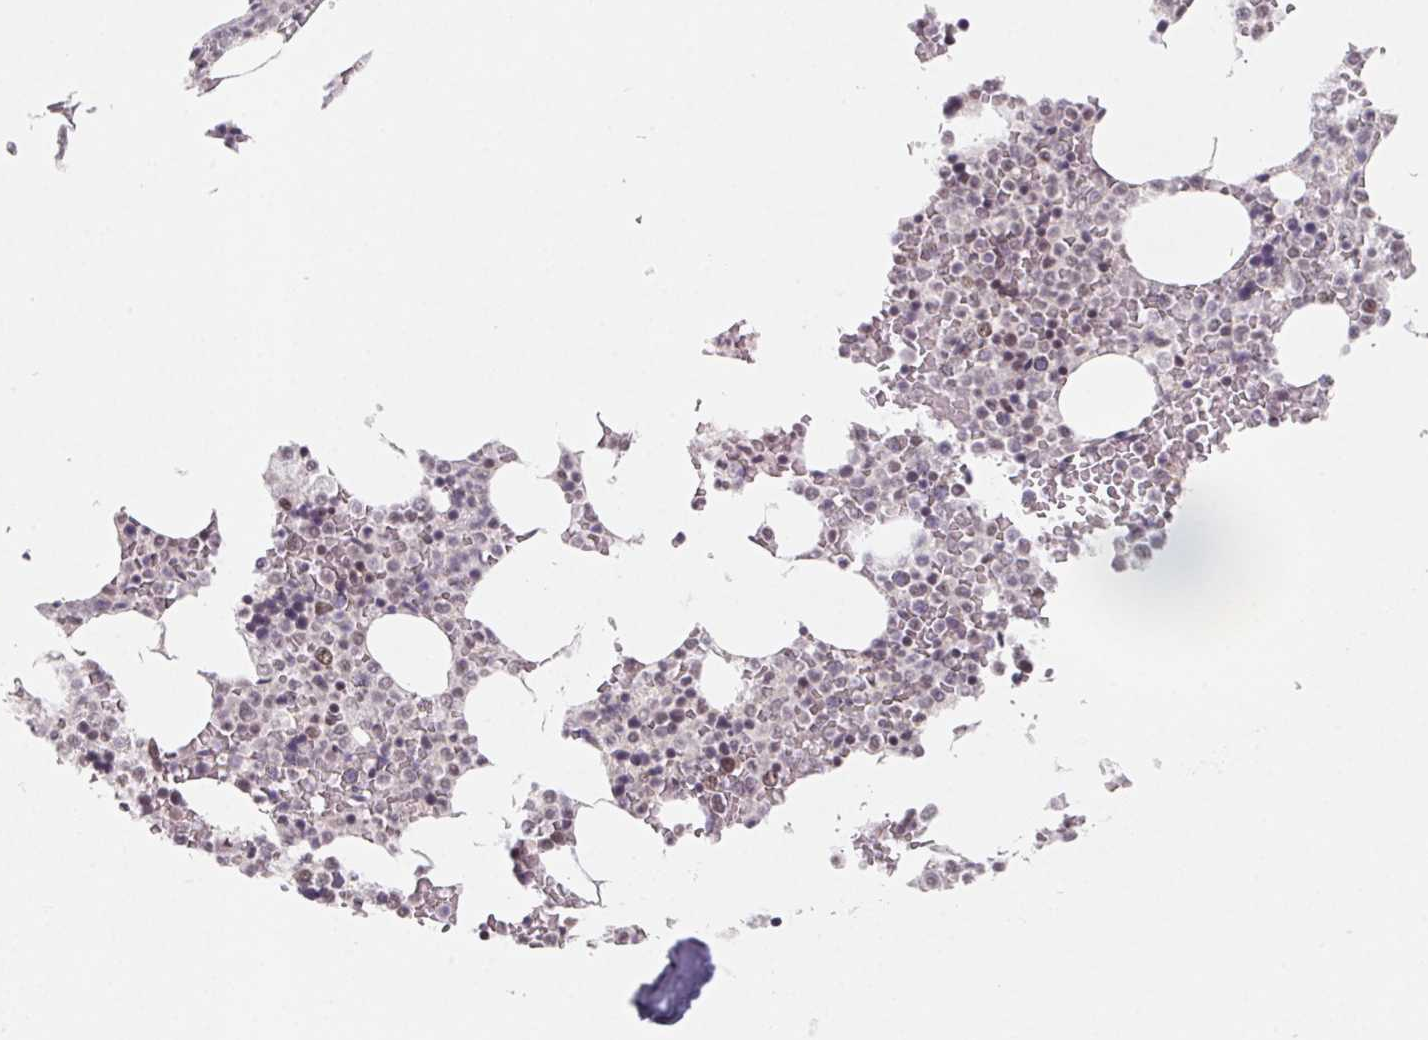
{"staining": {"intensity": "weak", "quantity": "<25%", "location": "nuclear"}, "tissue": "bone marrow", "cell_type": "Hematopoietic cells", "image_type": "normal", "snomed": [{"axis": "morphology", "description": "Normal tissue, NOS"}, {"axis": "topography", "description": "Bone marrow"}], "caption": "The photomicrograph demonstrates no significant positivity in hematopoietic cells of bone marrow.", "gene": "TCERG1", "patient": {"sex": "female", "age": 42}}